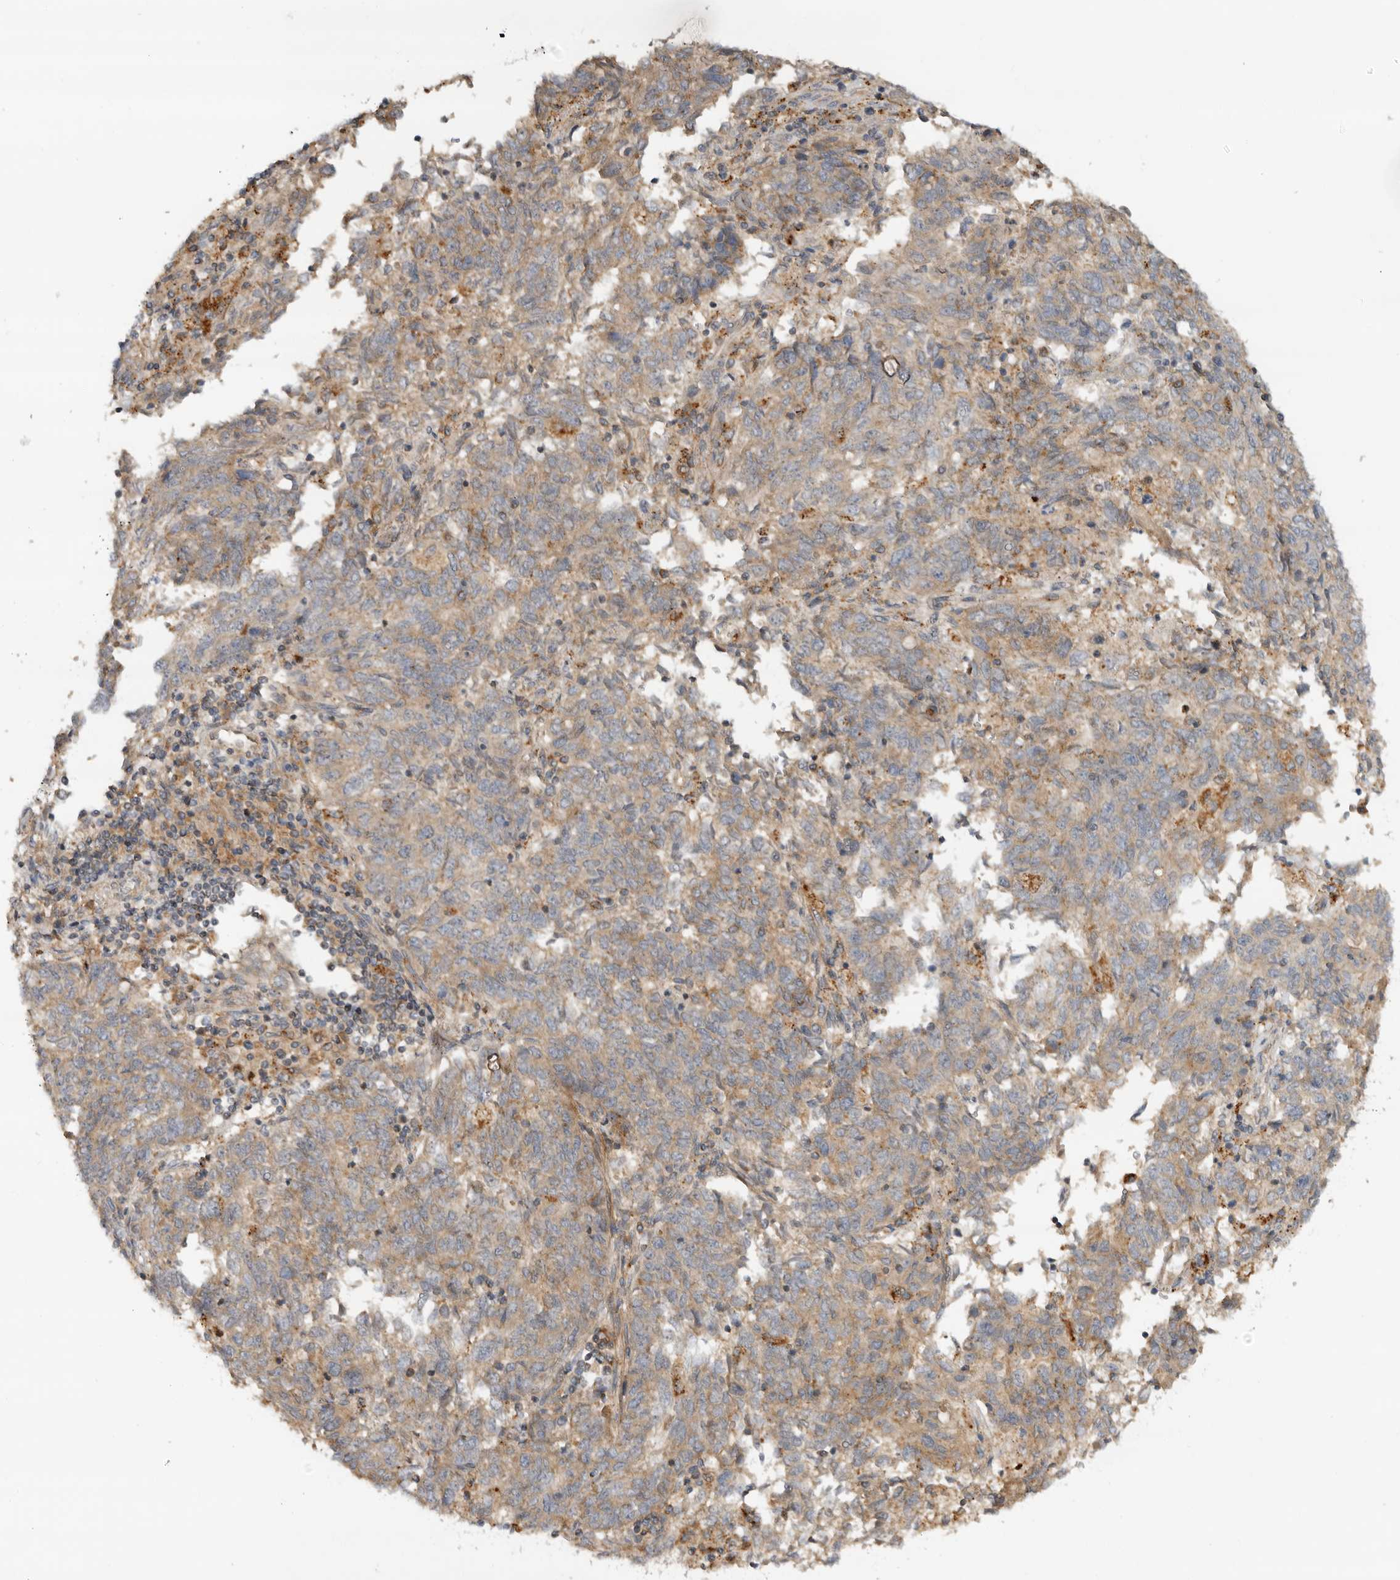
{"staining": {"intensity": "weak", "quantity": ">75%", "location": "cytoplasmic/membranous"}, "tissue": "endometrial cancer", "cell_type": "Tumor cells", "image_type": "cancer", "snomed": [{"axis": "morphology", "description": "Adenocarcinoma, NOS"}, {"axis": "topography", "description": "Endometrium"}], "caption": "Endometrial cancer (adenocarcinoma) stained with immunohistochemistry (IHC) shows weak cytoplasmic/membranous staining in about >75% of tumor cells.", "gene": "GNE", "patient": {"sex": "female", "age": 80}}